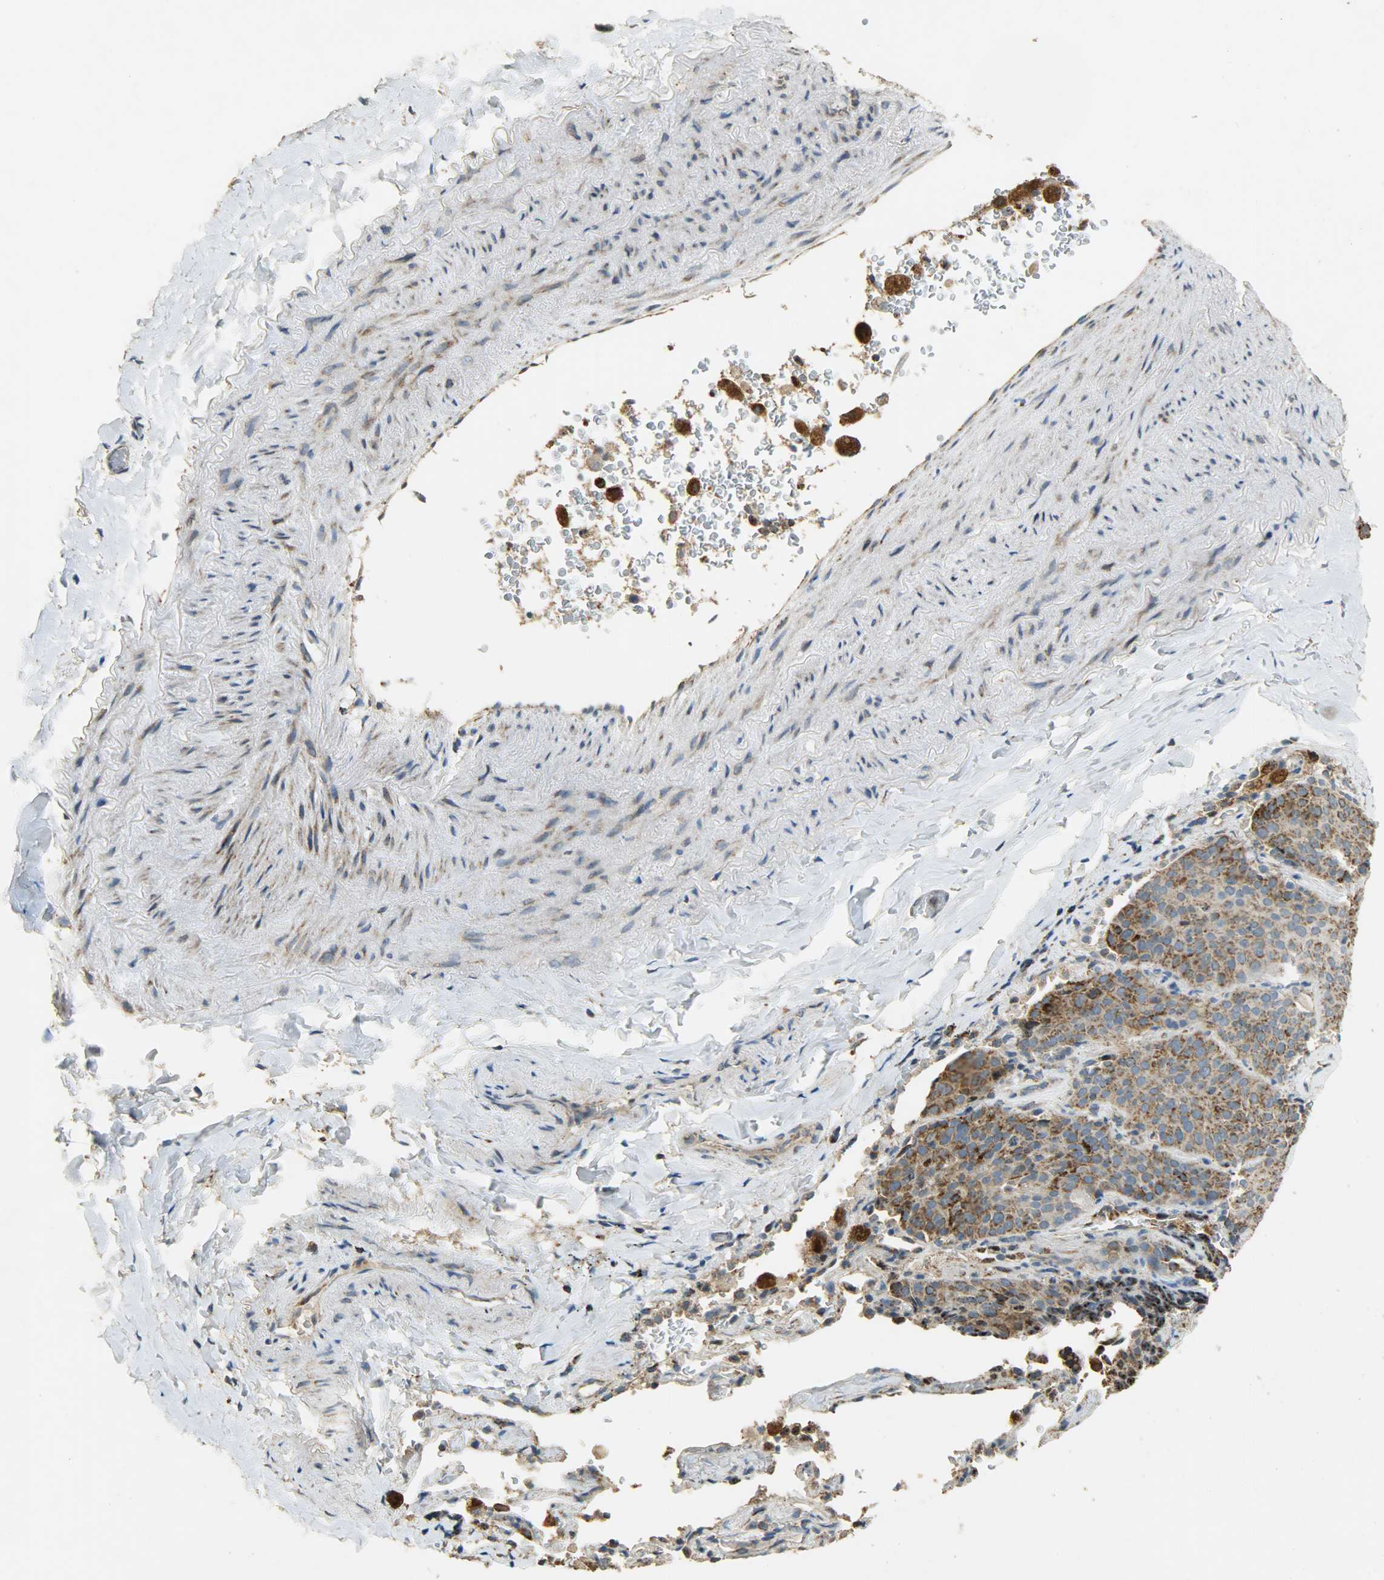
{"staining": {"intensity": "moderate", "quantity": ">75%", "location": "cytoplasmic/membranous"}, "tissue": "lung cancer", "cell_type": "Tumor cells", "image_type": "cancer", "snomed": [{"axis": "morphology", "description": "Squamous cell carcinoma, NOS"}, {"axis": "topography", "description": "Lung"}], "caption": "There is medium levels of moderate cytoplasmic/membranous expression in tumor cells of lung cancer, as demonstrated by immunohistochemical staining (brown color).", "gene": "HDHD5", "patient": {"sex": "male", "age": 54}}